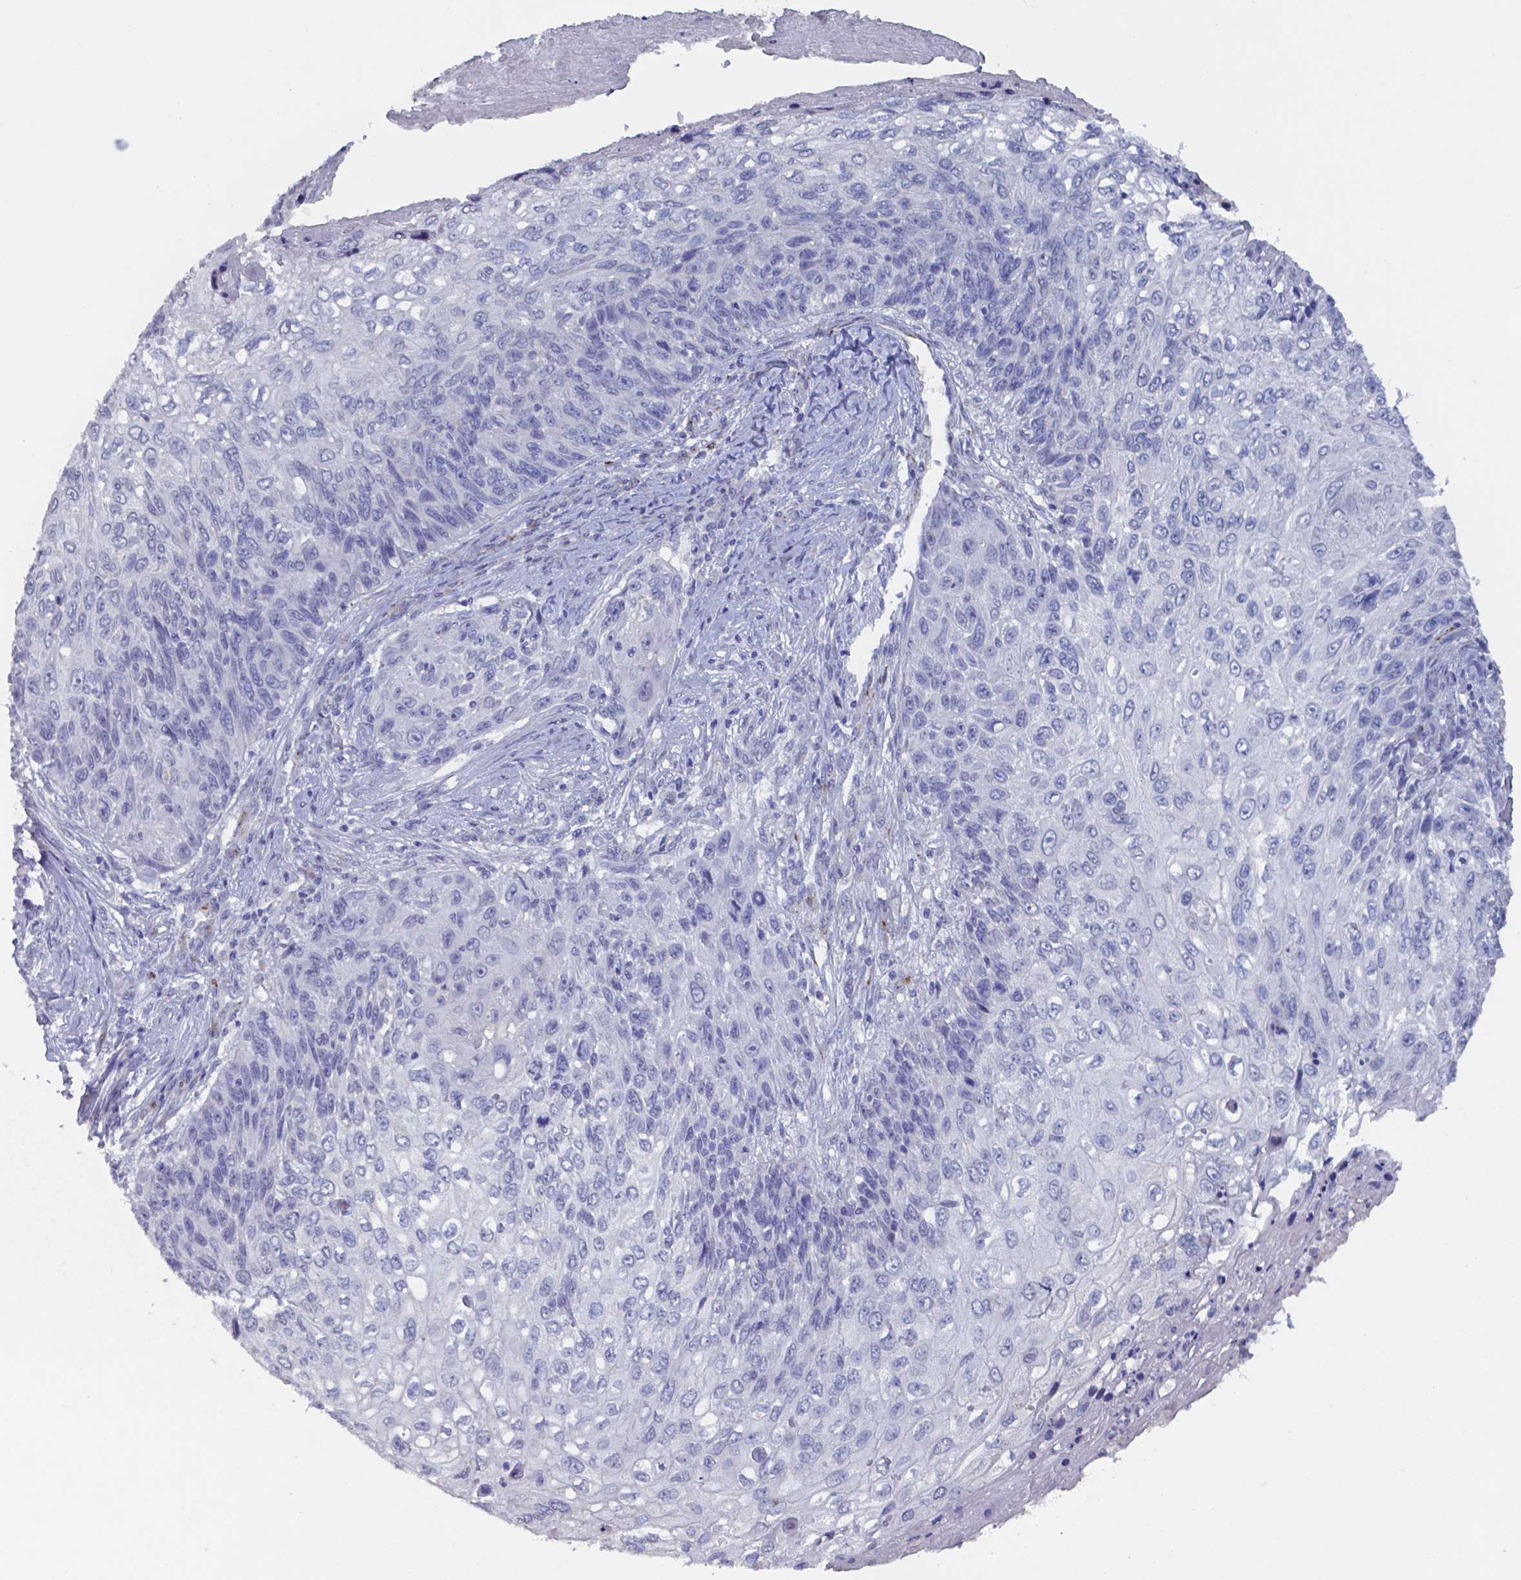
{"staining": {"intensity": "negative", "quantity": "none", "location": "none"}, "tissue": "skin cancer", "cell_type": "Tumor cells", "image_type": "cancer", "snomed": [{"axis": "morphology", "description": "Squamous cell carcinoma, NOS"}, {"axis": "topography", "description": "Skin"}], "caption": "Tumor cells are negative for protein expression in human skin cancer (squamous cell carcinoma).", "gene": "PLA2R1", "patient": {"sex": "male", "age": 92}}